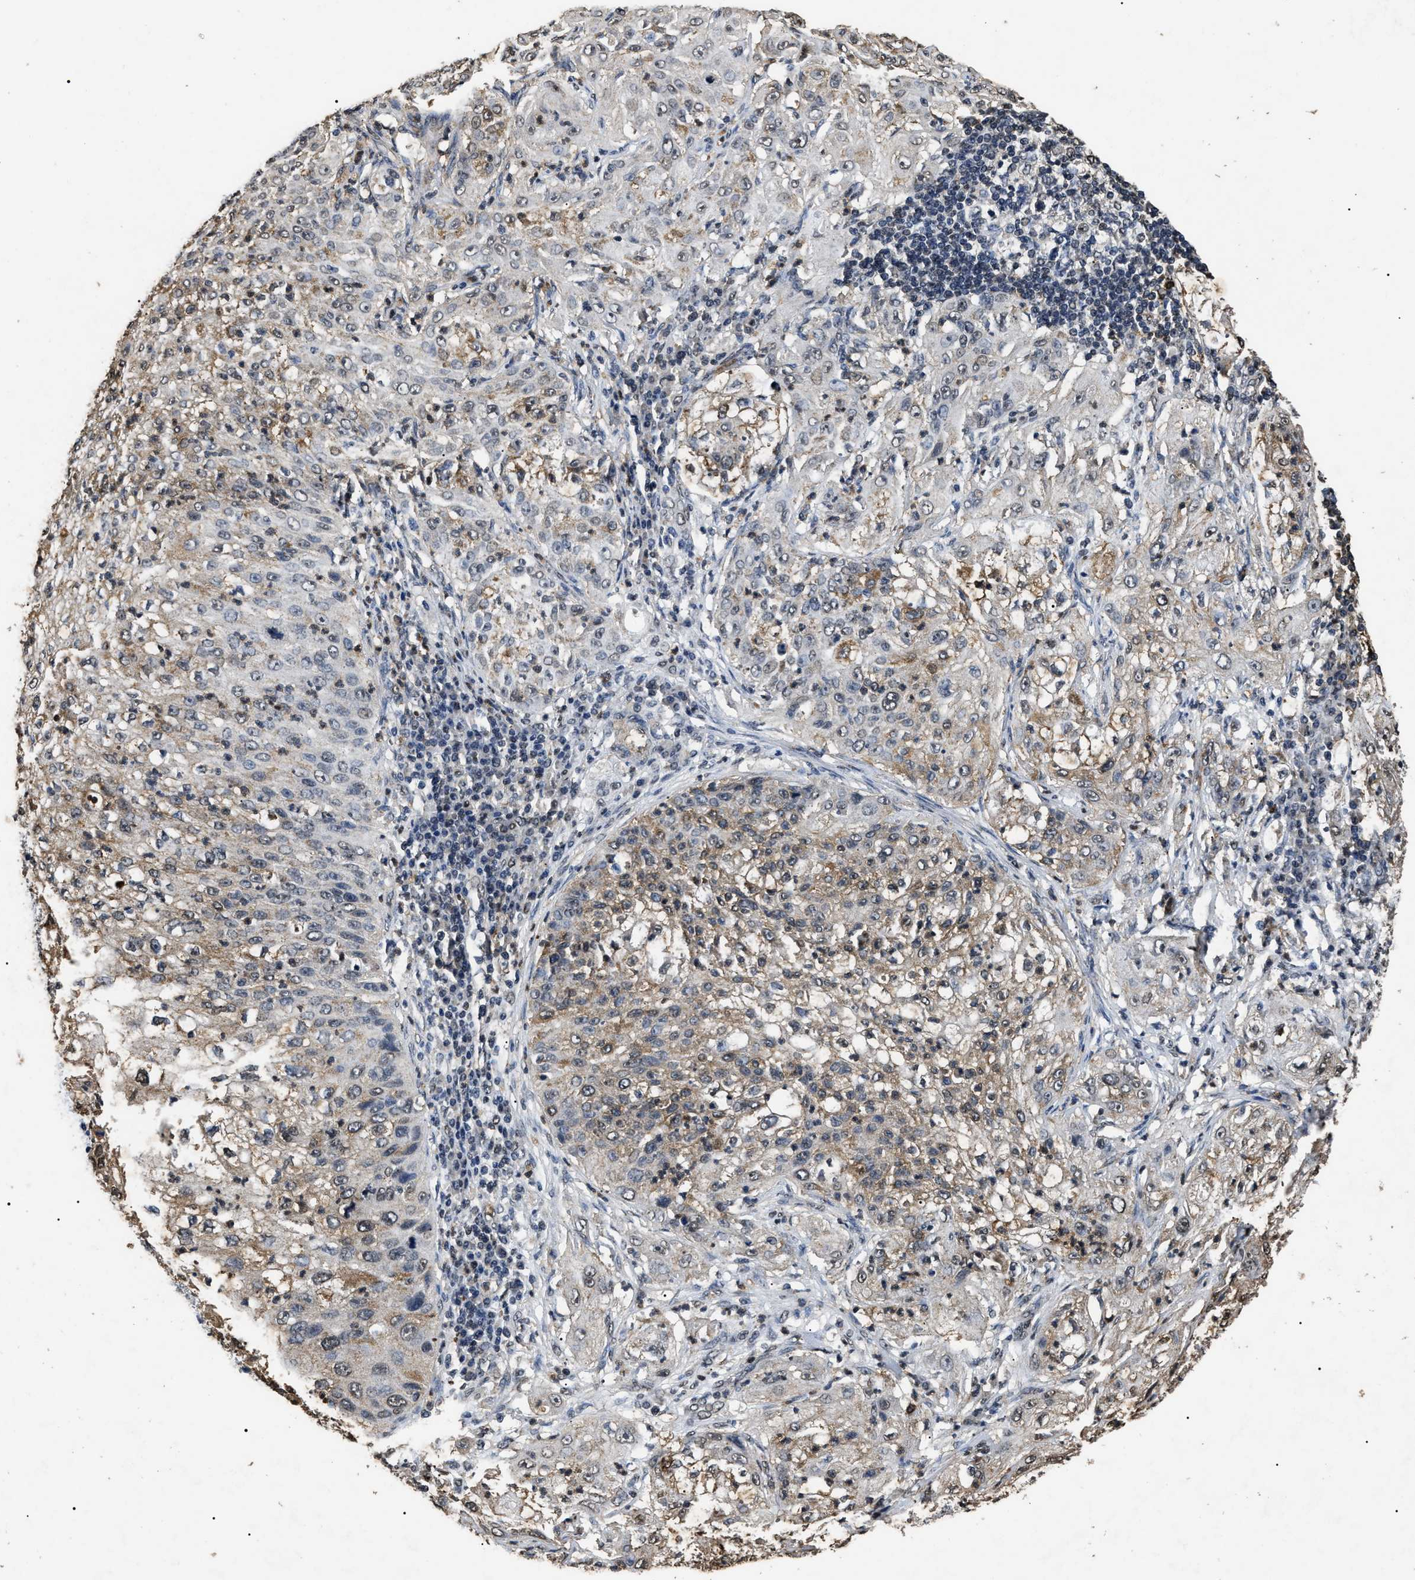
{"staining": {"intensity": "weak", "quantity": "25%-75%", "location": "cytoplasmic/membranous"}, "tissue": "lung cancer", "cell_type": "Tumor cells", "image_type": "cancer", "snomed": [{"axis": "morphology", "description": "Inflammation, NOS"}, {"axis": "morphology", "description": "Squamous cell carcinoma, NOS"}, {"axis": "topography", "description": "Lymph node"}, {"axis": "topography", "description": "Soft tissue"}, {"axis": "topography", "description": "Lung"}], "caption": "An image of human lung squamous cell carcinoma stained for a protein exhibits weak cytoplasmic/membranous brown staining in tumor cells.", "gene": "ANP32E", "patient": {"sex": "male", "age": 66}}